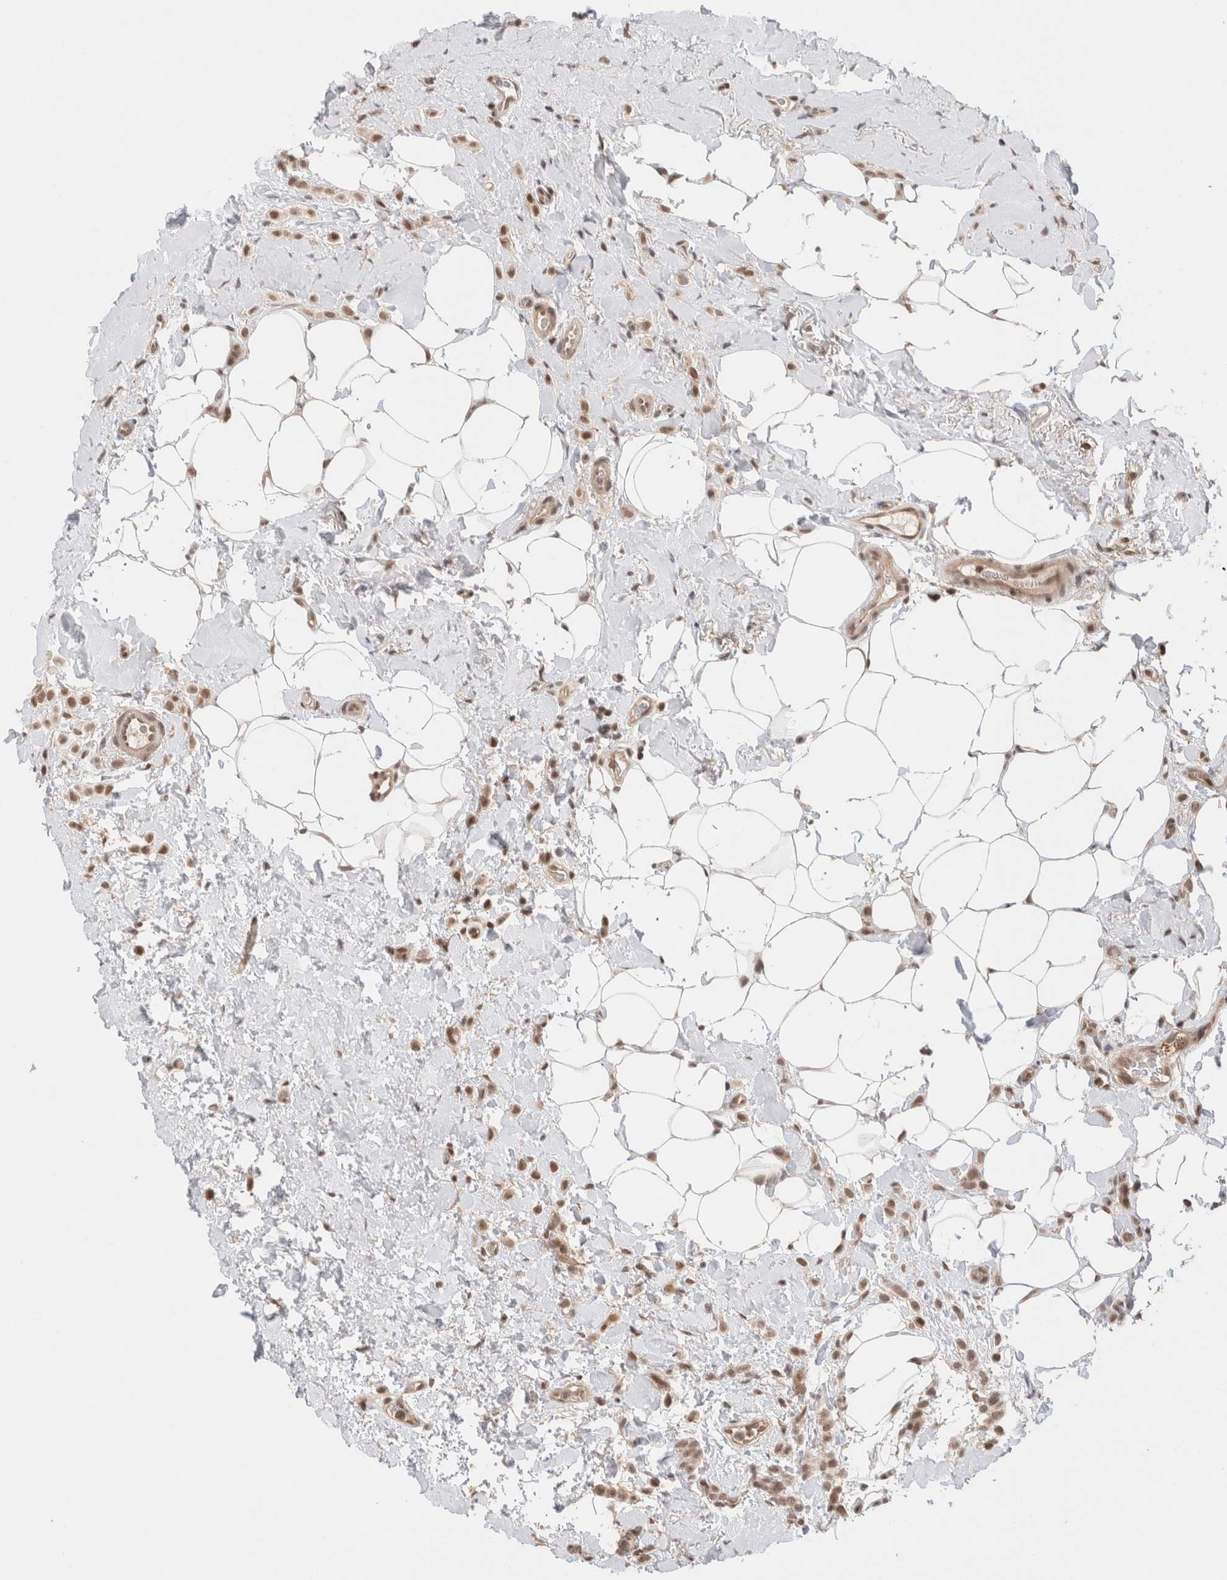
{"staining": {"intensity": "moderate", "quantity": ">75%", "location": "nuclear"}, "tissue": "breast cancer", "cell_type": "Tumor cells", "image_type": "cancer", "snomed": [{"axis": "morphology", "description": "Normal tissue, NOS"}, {"axis": "morphology", "description": "Lobular carcinoma"}, {"axis": "topography", "description": "Breast"}], "caption": "Immunohistochemistry photomicrograph of neoplastic tissue: breast lobular carcinoma stained using IHC exhibits medium levels of moderate protein expression localized specifically in the nuclear of tumor cells, appearing as a nuclear brown color.", "gene": "GATAD2A", "patient": {"sex": "female", "age": 50}}